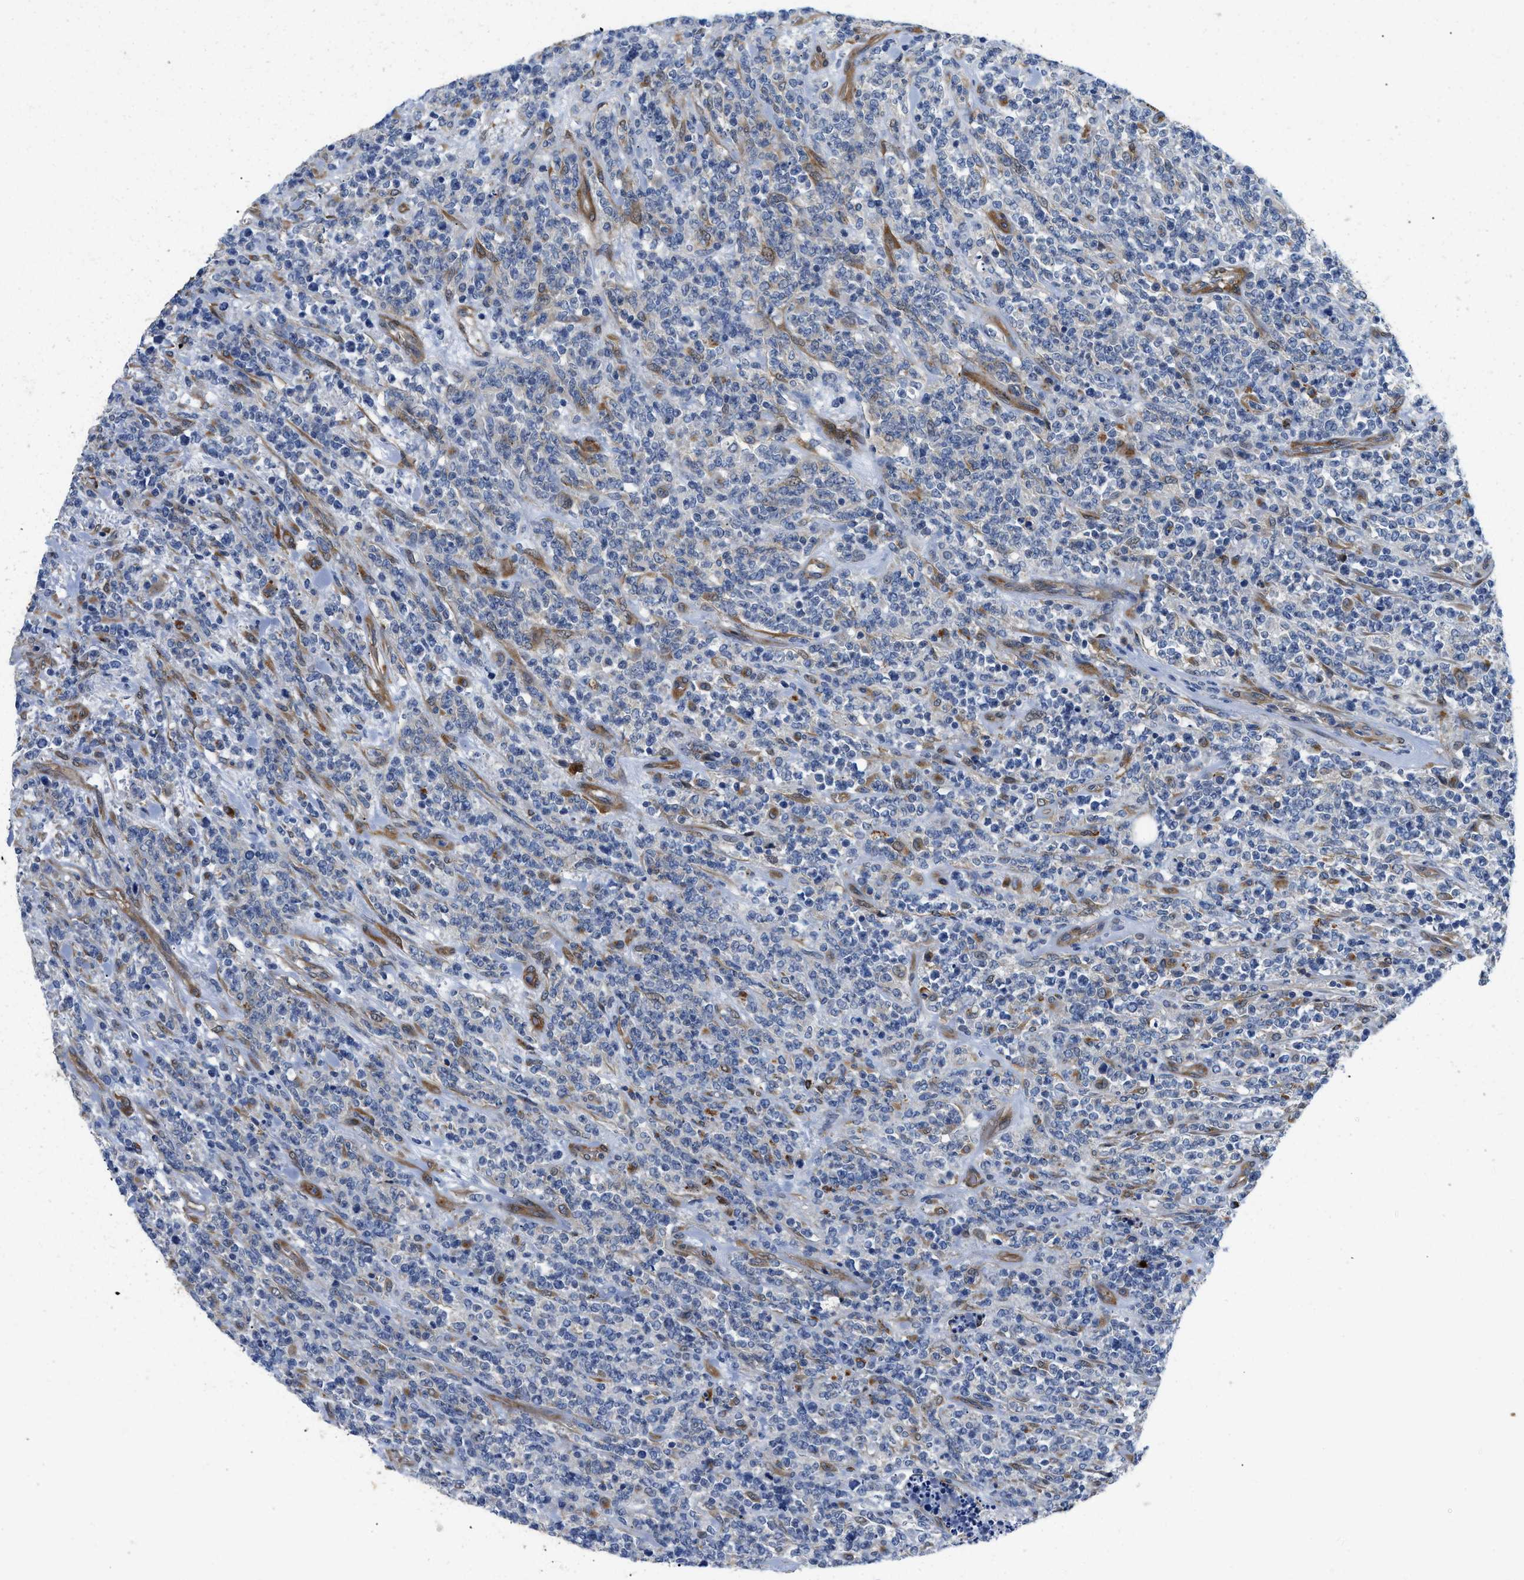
{"staining": {"intensity": "negative", "quantity": "none", "location": "none"}, "tissue": "lymphoma", "cell_type": "Tumor cells", "image_type": "cancer", "snomed": [{"axis": "morphology", "description": "Malignant lymphoma, non-Hodgkin's type, High grade"}, {"axis": "topography", "description": "Soft tissue"}], "caption": "Tumor cells are negative for brown protein staining in high-grade malignant lymphoma, non-Hodgkin's type. (DAB (3,3'-diaminobenzidine) immunohistochemistry (IHC), high magnification).", "gene": "RAPH1", "patient": {"sex": "male", "age": 18}}